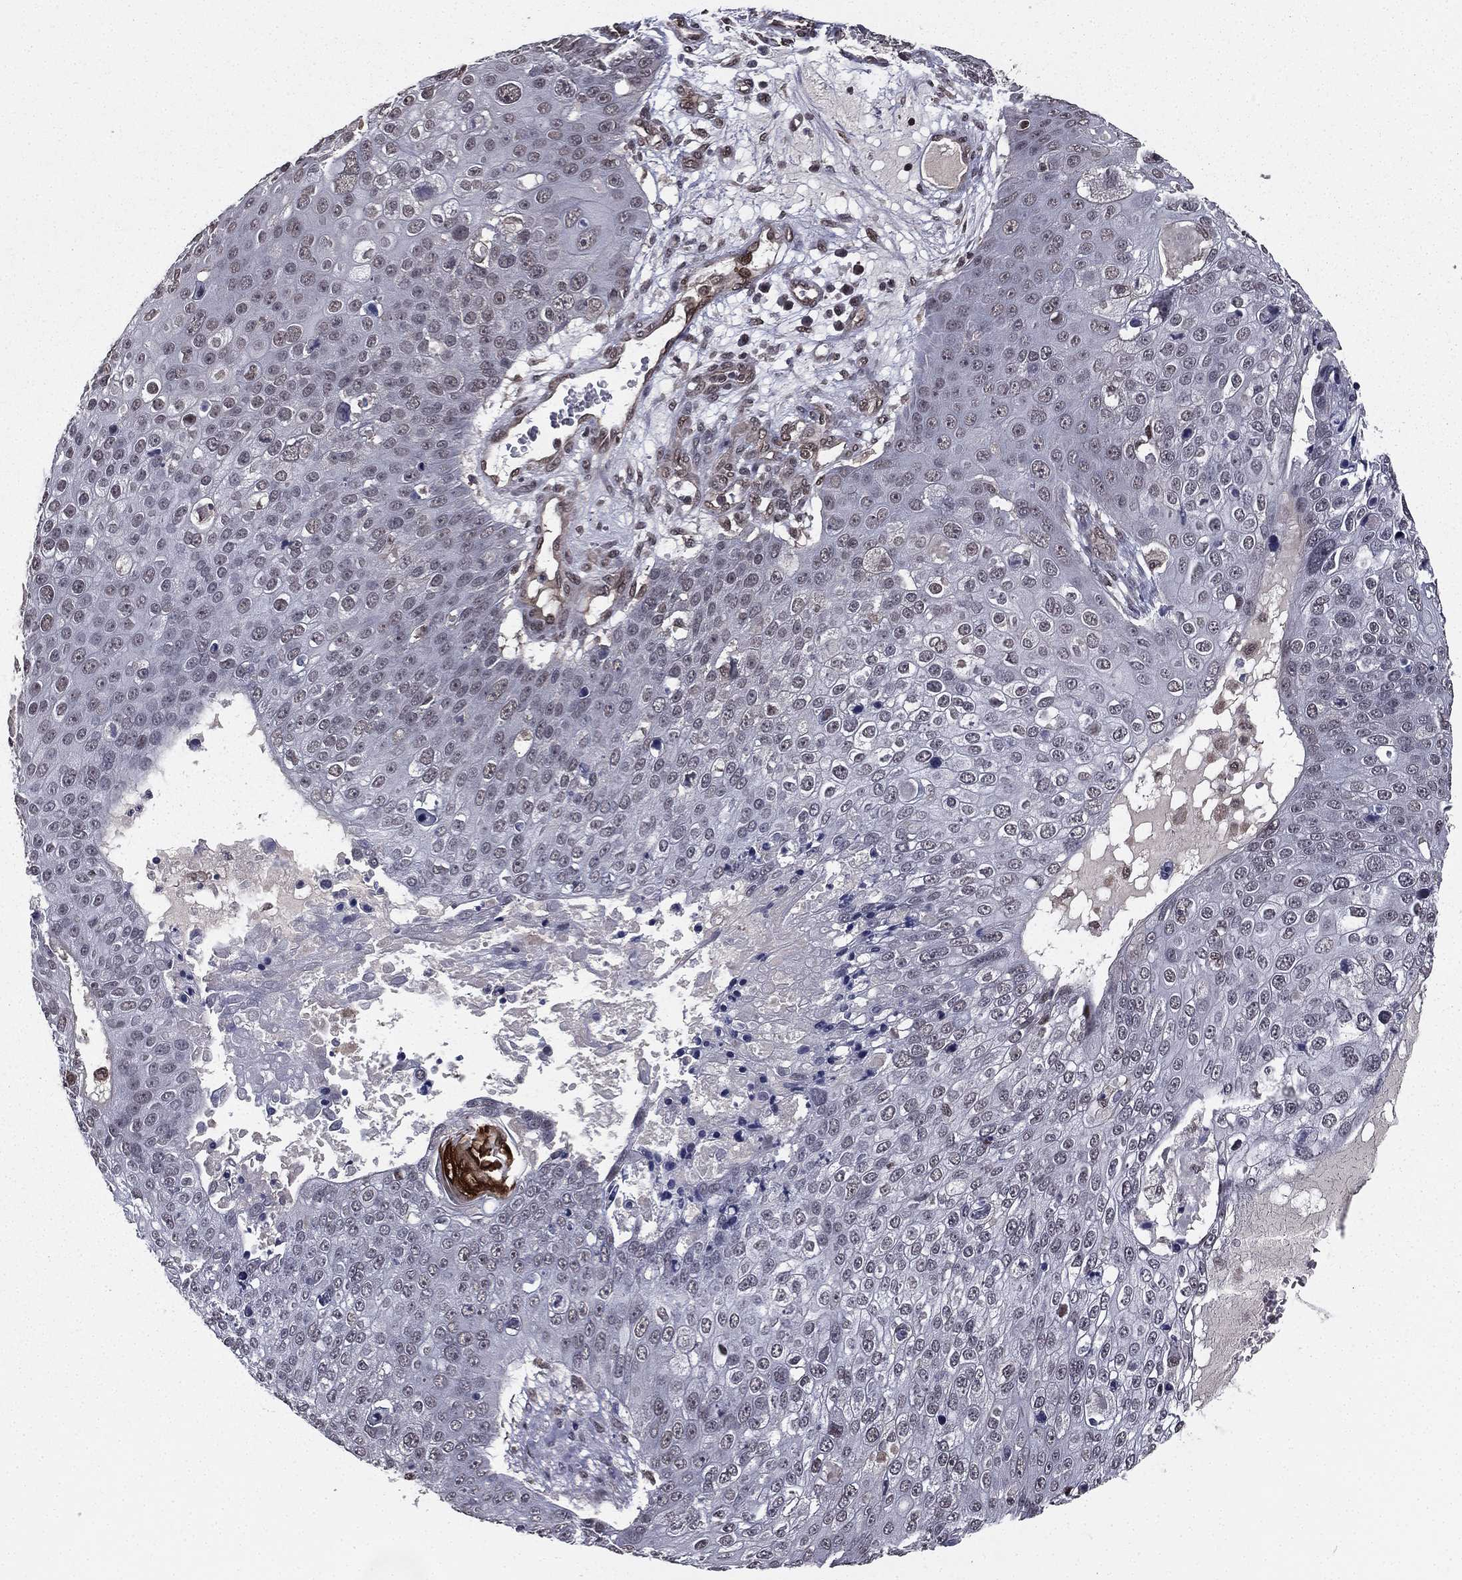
{"staining": {"intensity": "negative", "quantity": "none", "location": "none"}, "tissue": "skin cancer", "cell_type": "Tumor cells", "image_type": "cancer", "snomed": [{"axis": "morphology", "description": "Squamous cell carcinoma, NOS"}, {"axis": "topography", "description": "Skin"}], "caption": "High power microscopy histopathology image of an immunohistochemistry image of squamous cell carcinoma (skin), revealing no significant positivity in tumor cells. Nuclei are stained in blue.", "gene": "RARB", "patient": {"sex": "male", "age": 71}}